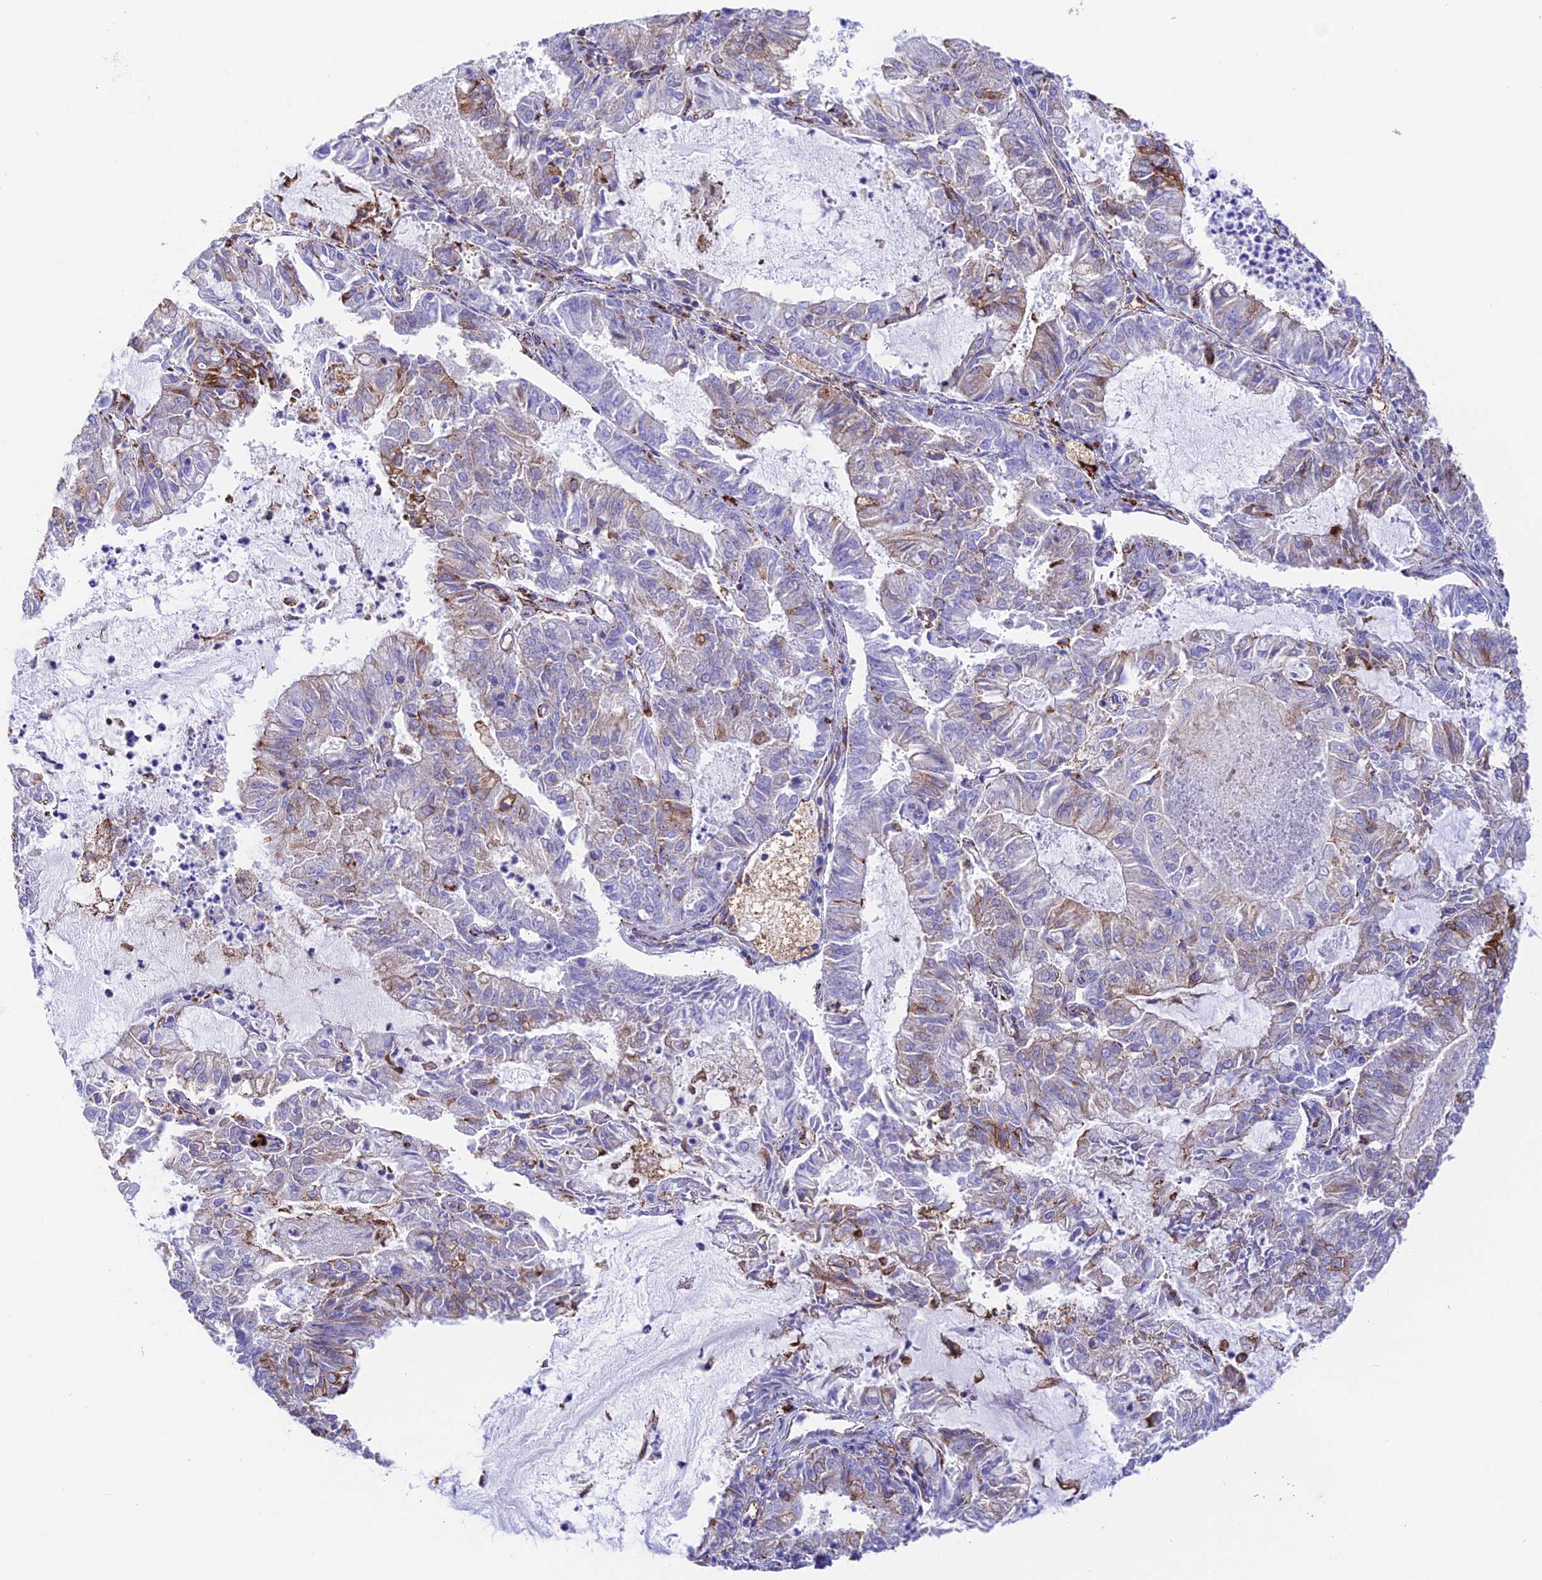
{"staining": {"intensity": "strong", "quantity": "<25%", "location": "cytoplasmic/membranous"}, "tissue": "endometrial cancer", "cell_type": "Tumor cells", "image_type": "cancer", "snomed": [{"axis": "morphology", "description": "Adenocarcinoma, NOS"}, {"axis": "topography", "description": "Endometrium"}], "caption": "Brown immunohistochemical staining in human endometrial cancer shows strong cytoplasmic/membranous positivity in about <25% of tumor cells.", "gene": "TUBGCP6", "patient": {"sex": "female", "age": 57}}